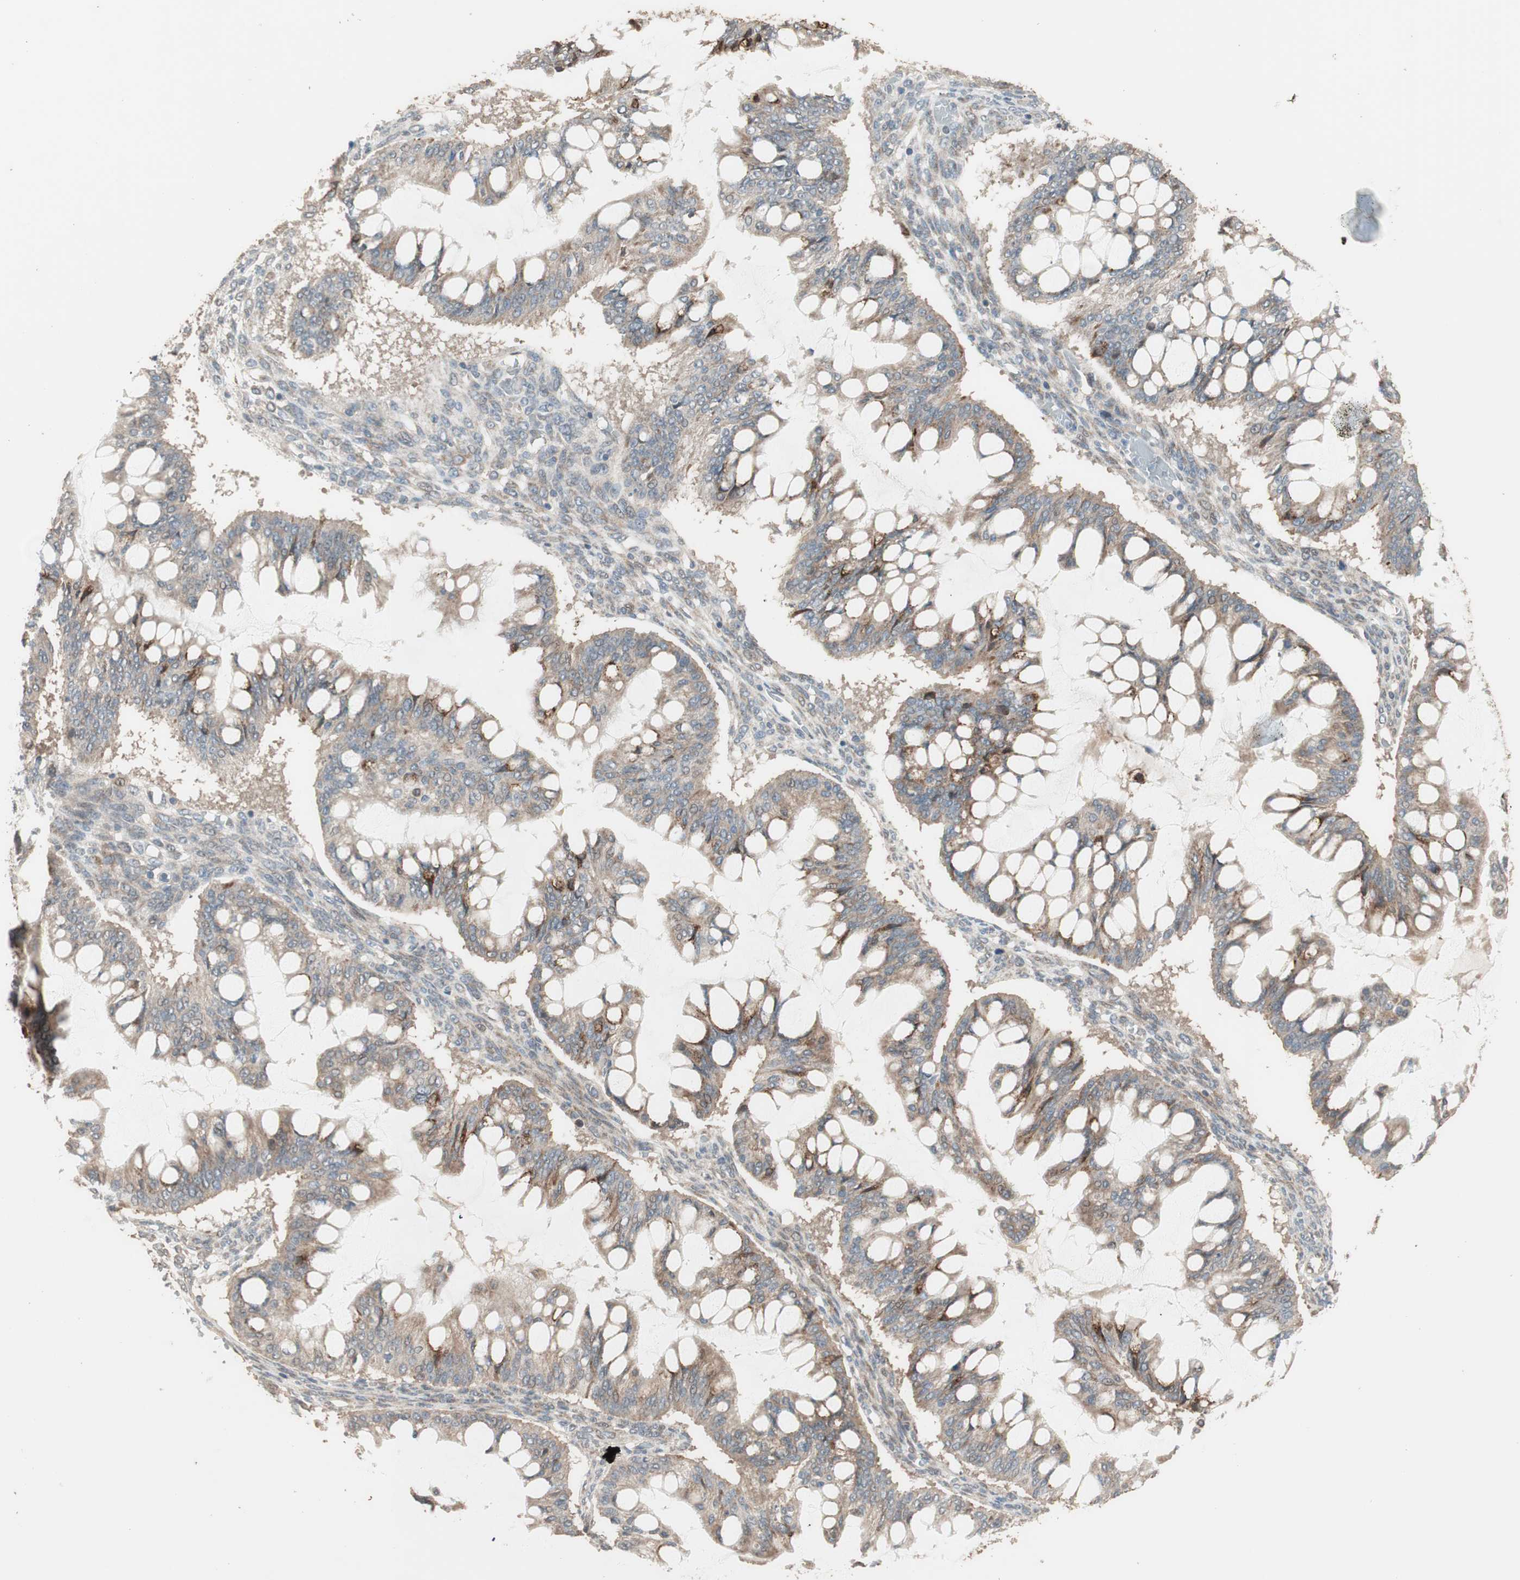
{"staining": {"intensity": "moderate", "quantity": ">75%", "location": "cytoplasmic/membranous"}, "tissue": "ovarian cancer", "cell_type": "Tumor cells", "image_type": "cancer", "snomed": [{"axis": "morphology", "description": "Cystadenocarcinoma, mucinous, NOS"}, {"axis": "topography", "description": "Ovary"}], "caption": "Ovarian cancer (mucinous cystadenocarcinoma) was stained to show a protein in brown. There is medium levels of moderate cytoplasmic/membranous staining in approximately >75% of tumor cells.", "gene": "RARRES1", "patient": {"sex": "female", "age": 73}}